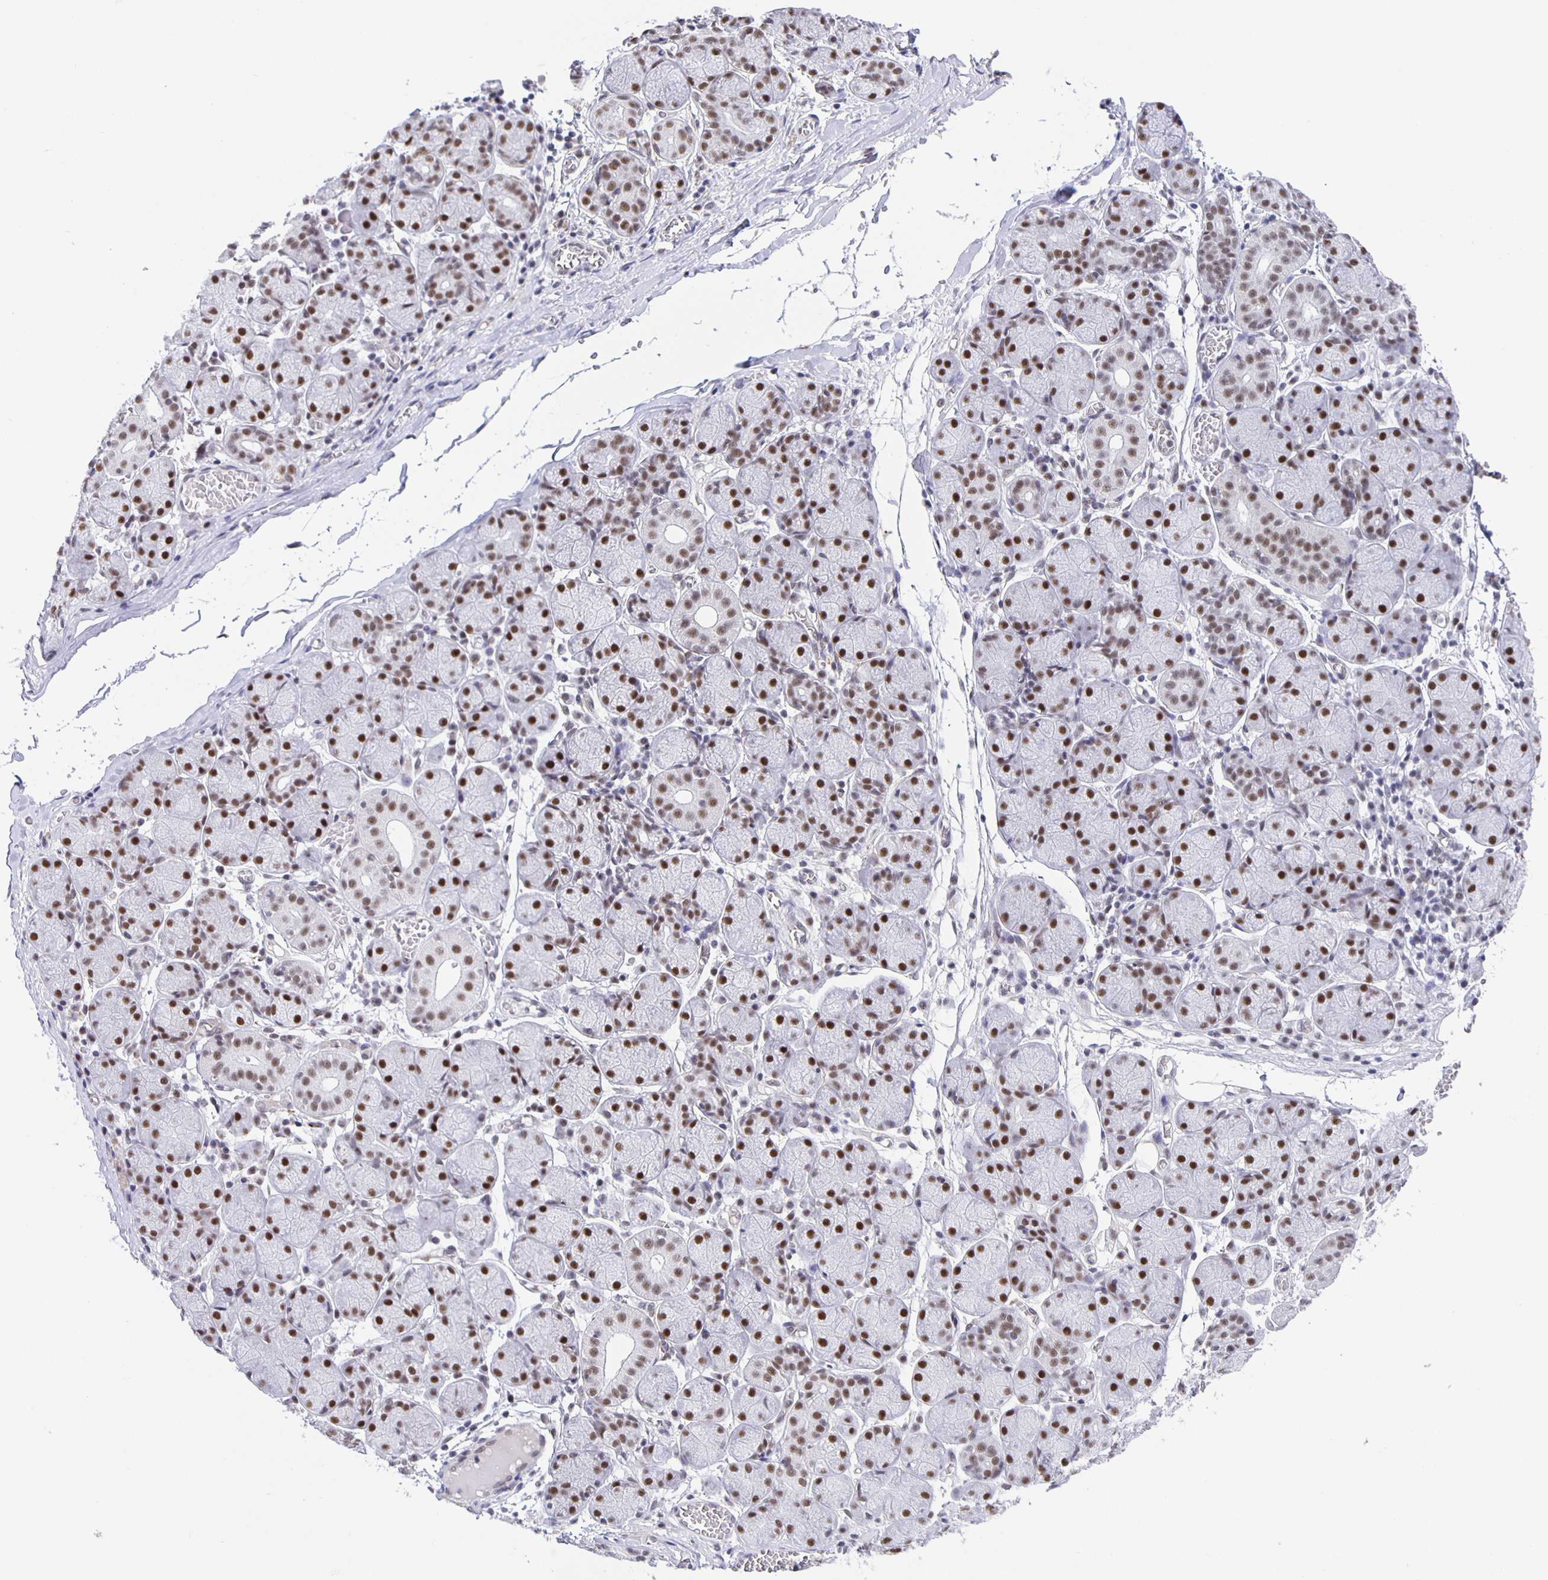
{"staining": {"intensity": "strong", "quantity": ">75%", "location": "nuclear"}, "tissue": "salivary gland", "cell_type": "Glandular cells", "image_type": "normal", "snomed": [{"axis": "morphology", "description": "Normal tissue, NOS"}, {"axis": "topography", "description": "Salivary gland"}], "caption": "IHC (DAB (3,3'-diaminobenzidine)) staining of benign human salivary gland shows strong nuclear protein positivity in about >75% of glandular cells. The staining was performed using DAB, with brown indicating positive protein expression. Nuclei are stained blue with hematoxylin.", "gene": "ZRANB2", "patient": {"sex": "female", "age": 24}}